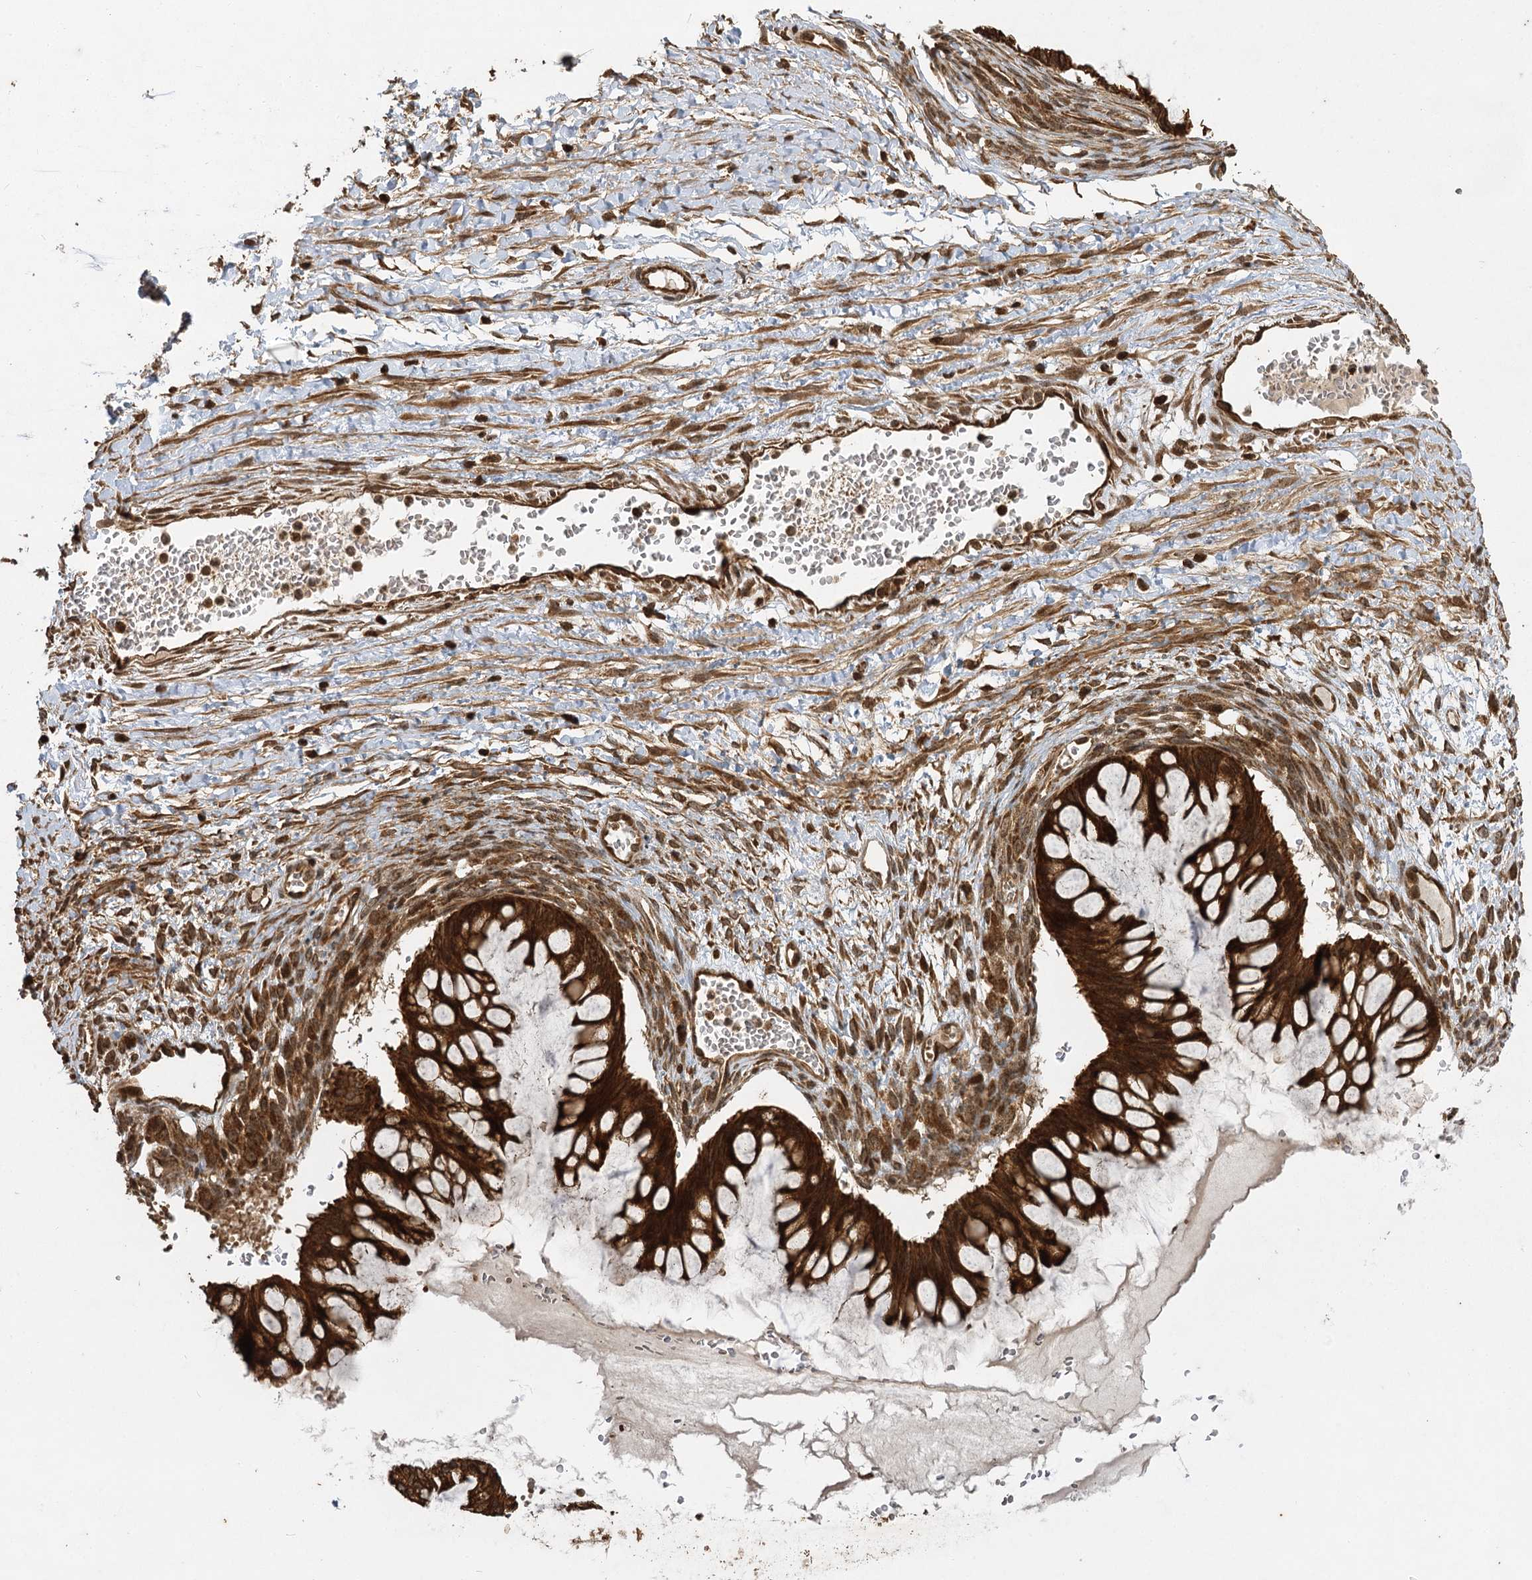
{"staining": {"intensity": "strong", "quantity": ">75%", "location": "cytoplasmic/membranous,nuclear"}, "tissue": "ovarian cancer", "cell_type": "Tumor cells", "image_type": "cancer", "snomed": [{"axis": "morphology", "description": "Cystadenocarcinoma, mucinous, NOS"}, {"axis": "topography", "description": "Ovary"}], "caption": "Ovarian cancer (mucinous cystadenocarcinoma) stained with a brown dye shows strong cytoplasmic/membranous and nuclear positive positivity in about >75% of tumor cells.", "gene": "IL11RA", "patient": {"sex": "female", "age": 73}}